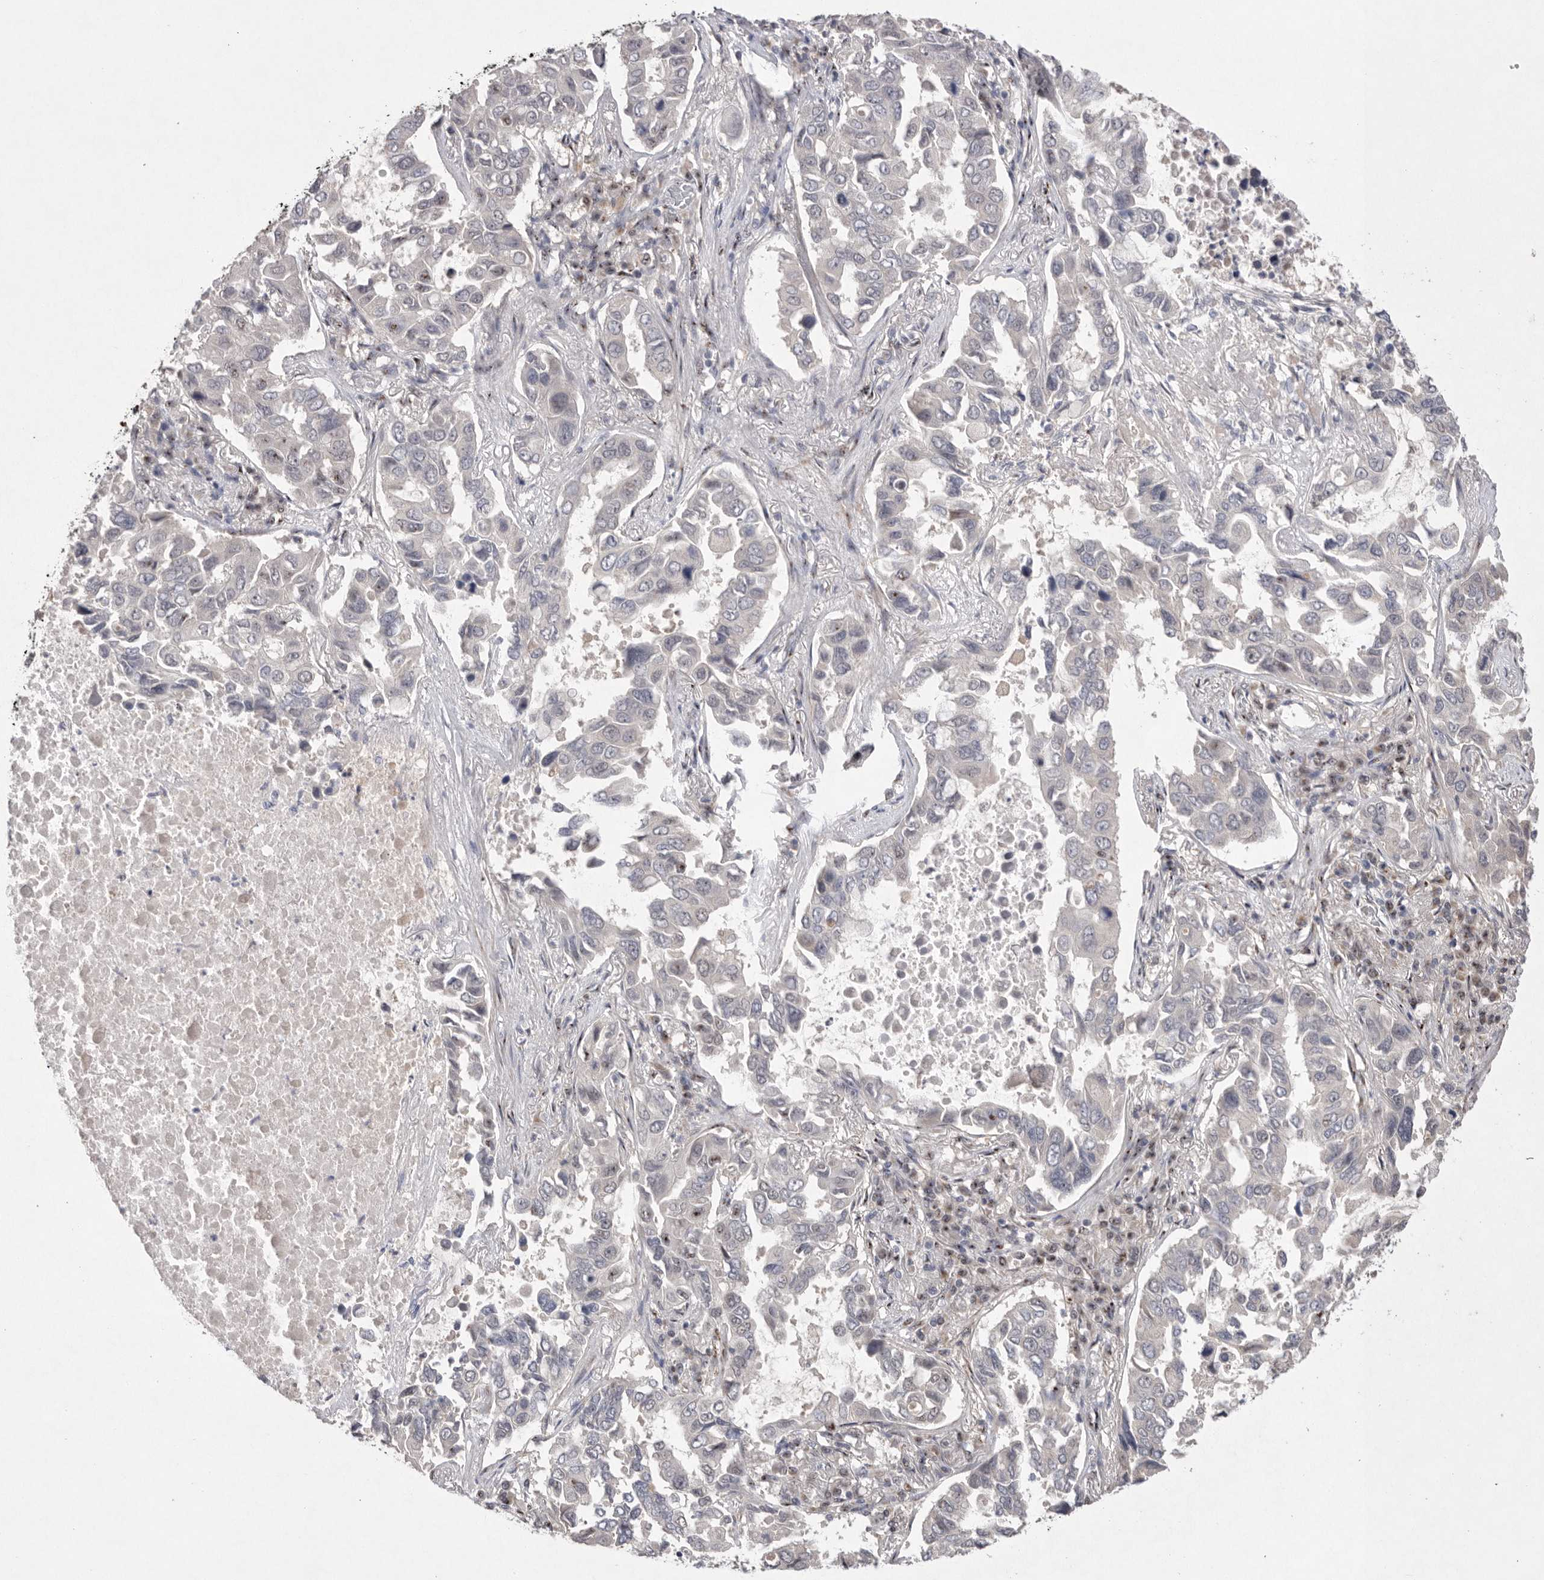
{"staining": {"intensity": "negative", "quantity": "none", "location": "none"}, "tissue": "lung cancer", "cell_type": "Tumor cells", "image_type": "cancer", "snomed": [{"axis": "morphology", "description": "Adenocarcinoma, NOS"}, {"axis": "topography", "description": "Lung"}], "caption": "Immunohistochemistry of human lung cancer (adenocarcinoma) shows no staining in tumor cells.", "gene": "HUS1", "patient": {"sex": "male", "age": 64}}